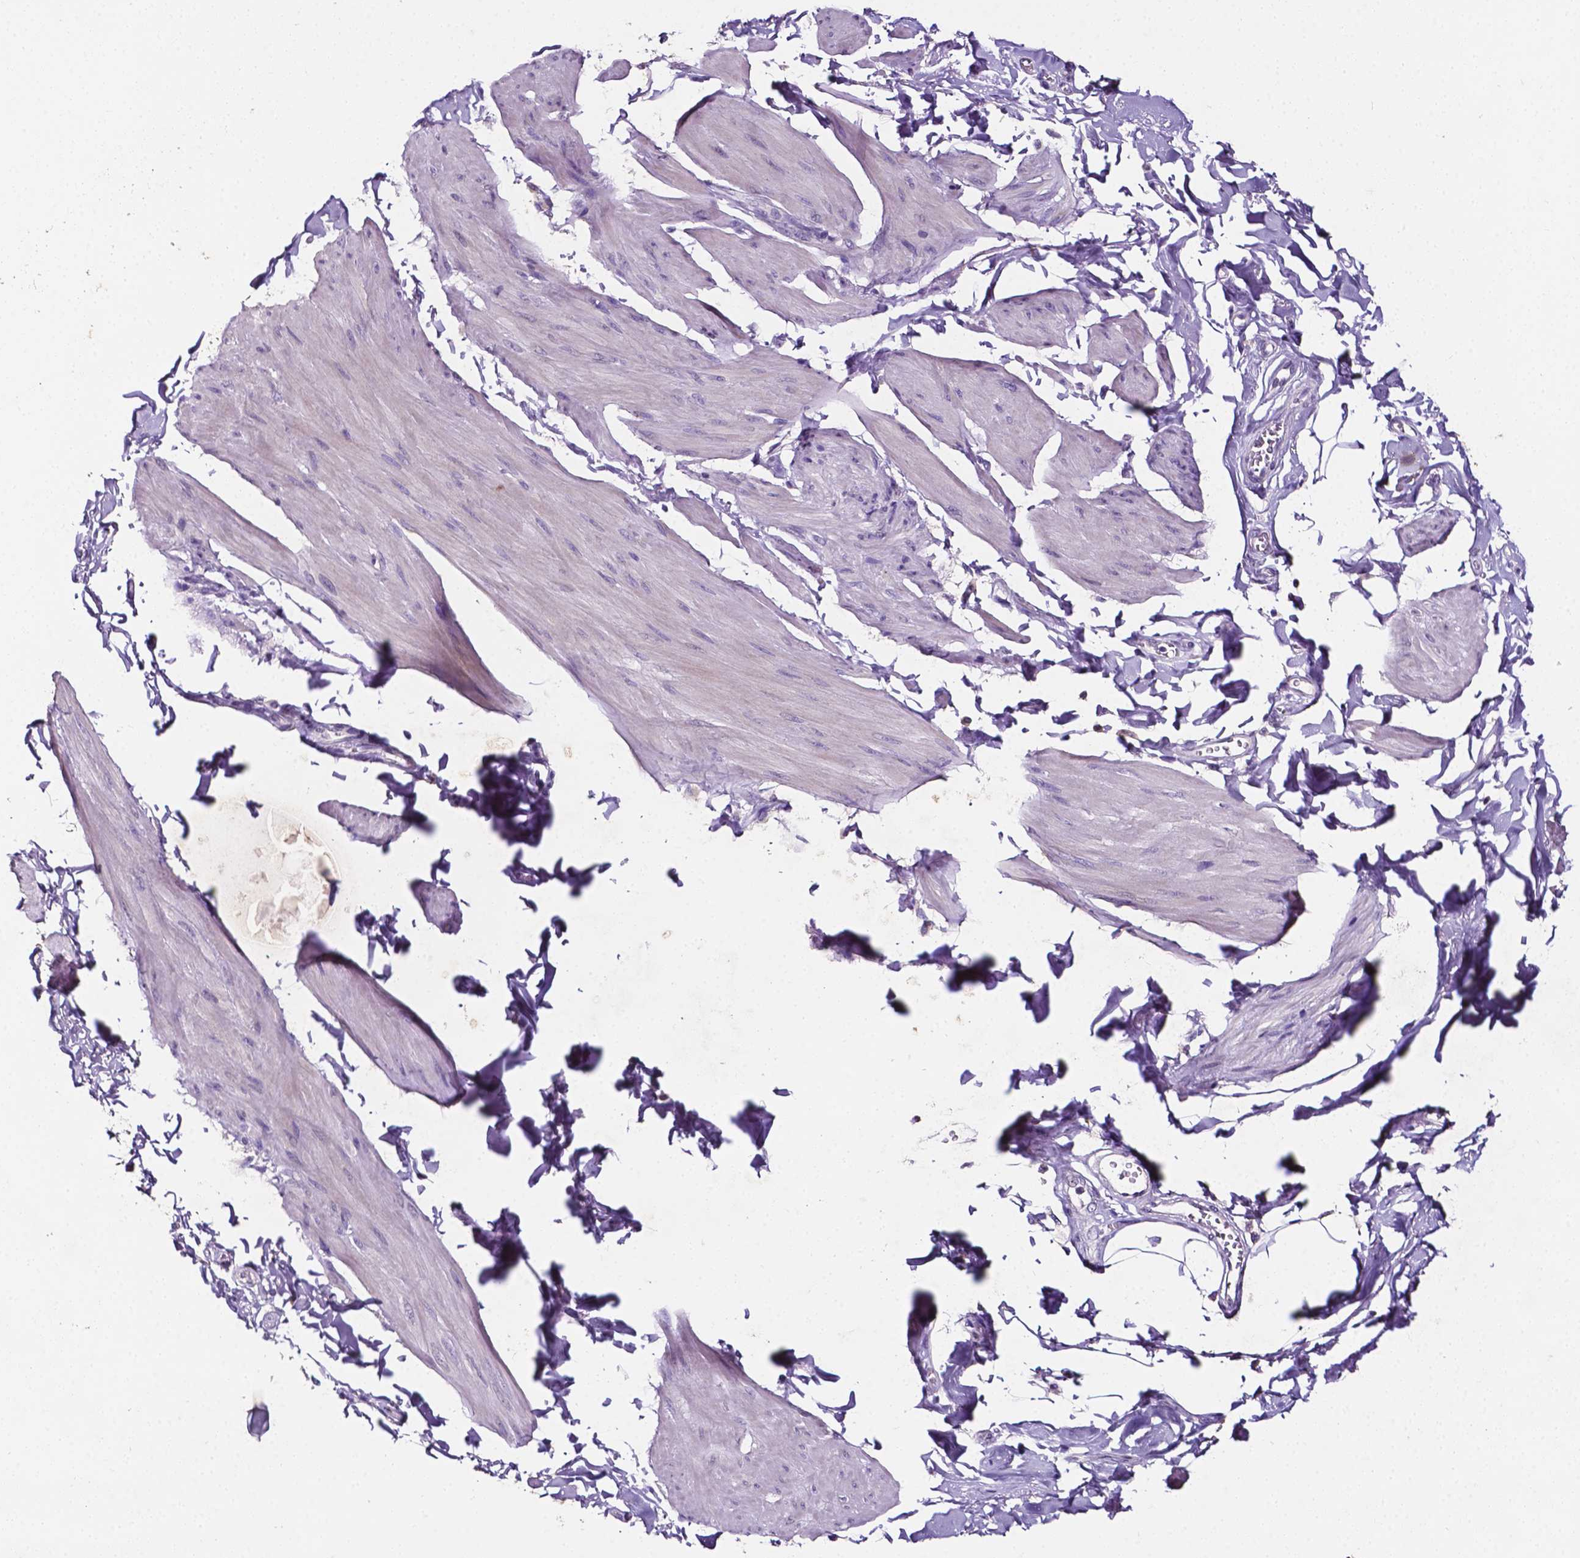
{"staining": {"intensity": "negative", "quantity": "none", "location": "none"}, "tissue": "smooth muscle", "cell_type": "Smooth muscle cells", "image_type": "normal", "snomed": [{"axis": "morphology", "description": "Normal tissue, NOS"}, {"axis": "topography", "description": "Adipose tissue"}, {"axis": "topography", "description": "Smooth muscle"}, {"axis": "topography", "description": "Peripheral nerve tissue"}], "caption": "Immunohistochemistry of normal human smooth muscle exhibits no staining in smooth muscle cells.", "gene": "PSAT1", "patient": {"sex": "male", "age": 83}}